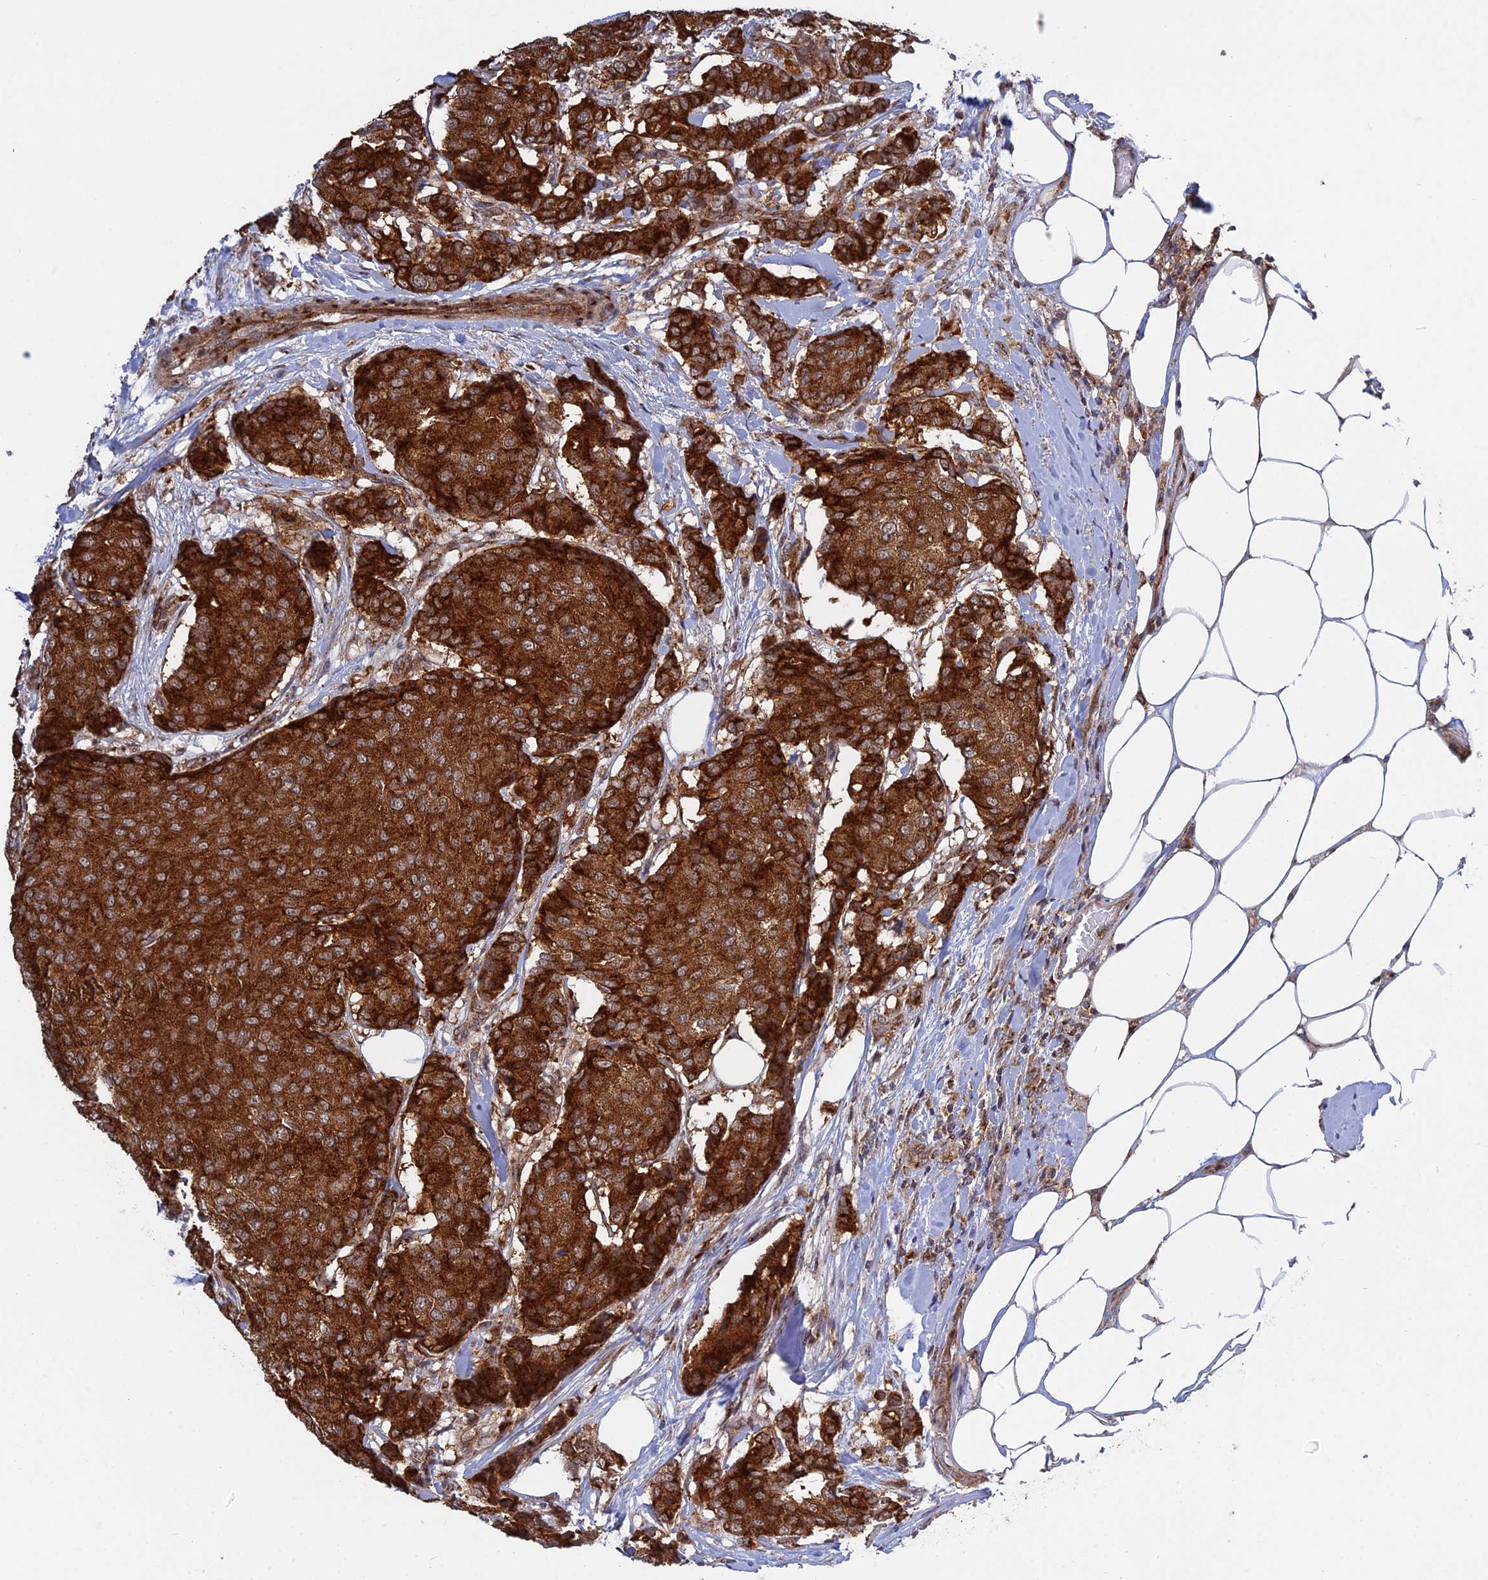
{"staining": {"intensity": "strong", "quantity": ">75%", "location": "cytoplasmic/membranous"}, "tissue": "breast cancer", "cell_type": "Tumor cells", "image_type": "cancer", "snomed": [{"axis": "morphology", "description": "Duct carcinoma"}, {"axis": "topography", "description": "Breast"}], "caption": "DAB immunohistochemical staining of human breast cancer (invasive ductal carcinoma) reveals strong cytoplasmic/membranous protein positivity in approximately >75% of tumor cells.", "gene": "CLINT1", "patient": {"sex": "female", "age": 75}}